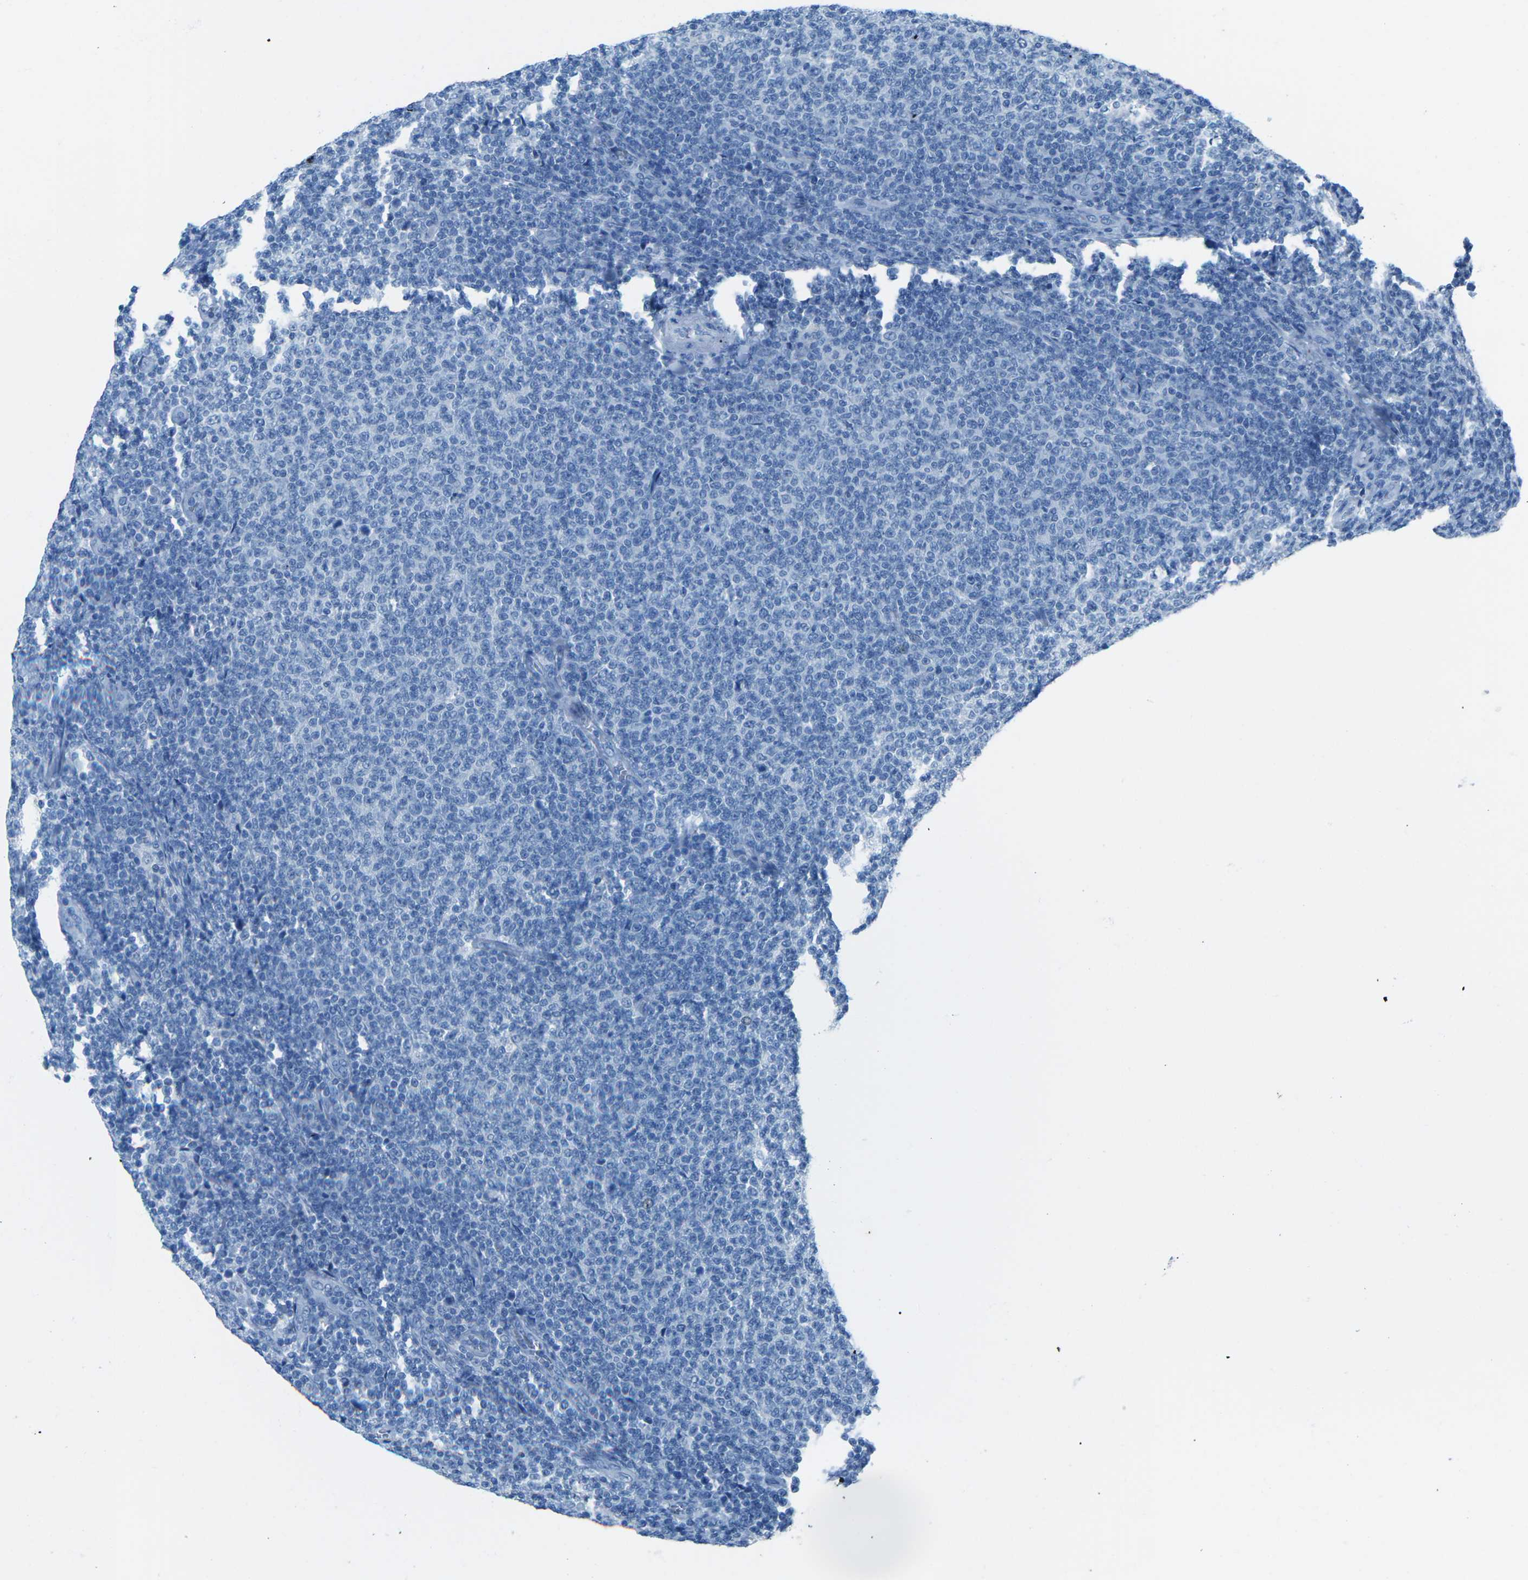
{"staining": {"intensity": "negative", "quantity": "none", "location": "none"}, "tissue": "lymphoma", "cell_type": "Tumor cells", "image_type": "cancer", "snomed": [{"axis": "morphology", "description": "Malignant lymphoma, non-Hodgkin's type, Low grade"}, {"axis": "topography", "description": "Lymph node"}], "caption": "Immunohistochemistry micrograph of neoplastic tissue: human lymphoma stained with DAB displays no significant protein positivity in tumor cells. (DAB (3,3'-diaminobenzidine) IHC, high magnification).", "gene": "MYH8", "patient": {"sex": "male", "age": 66}}